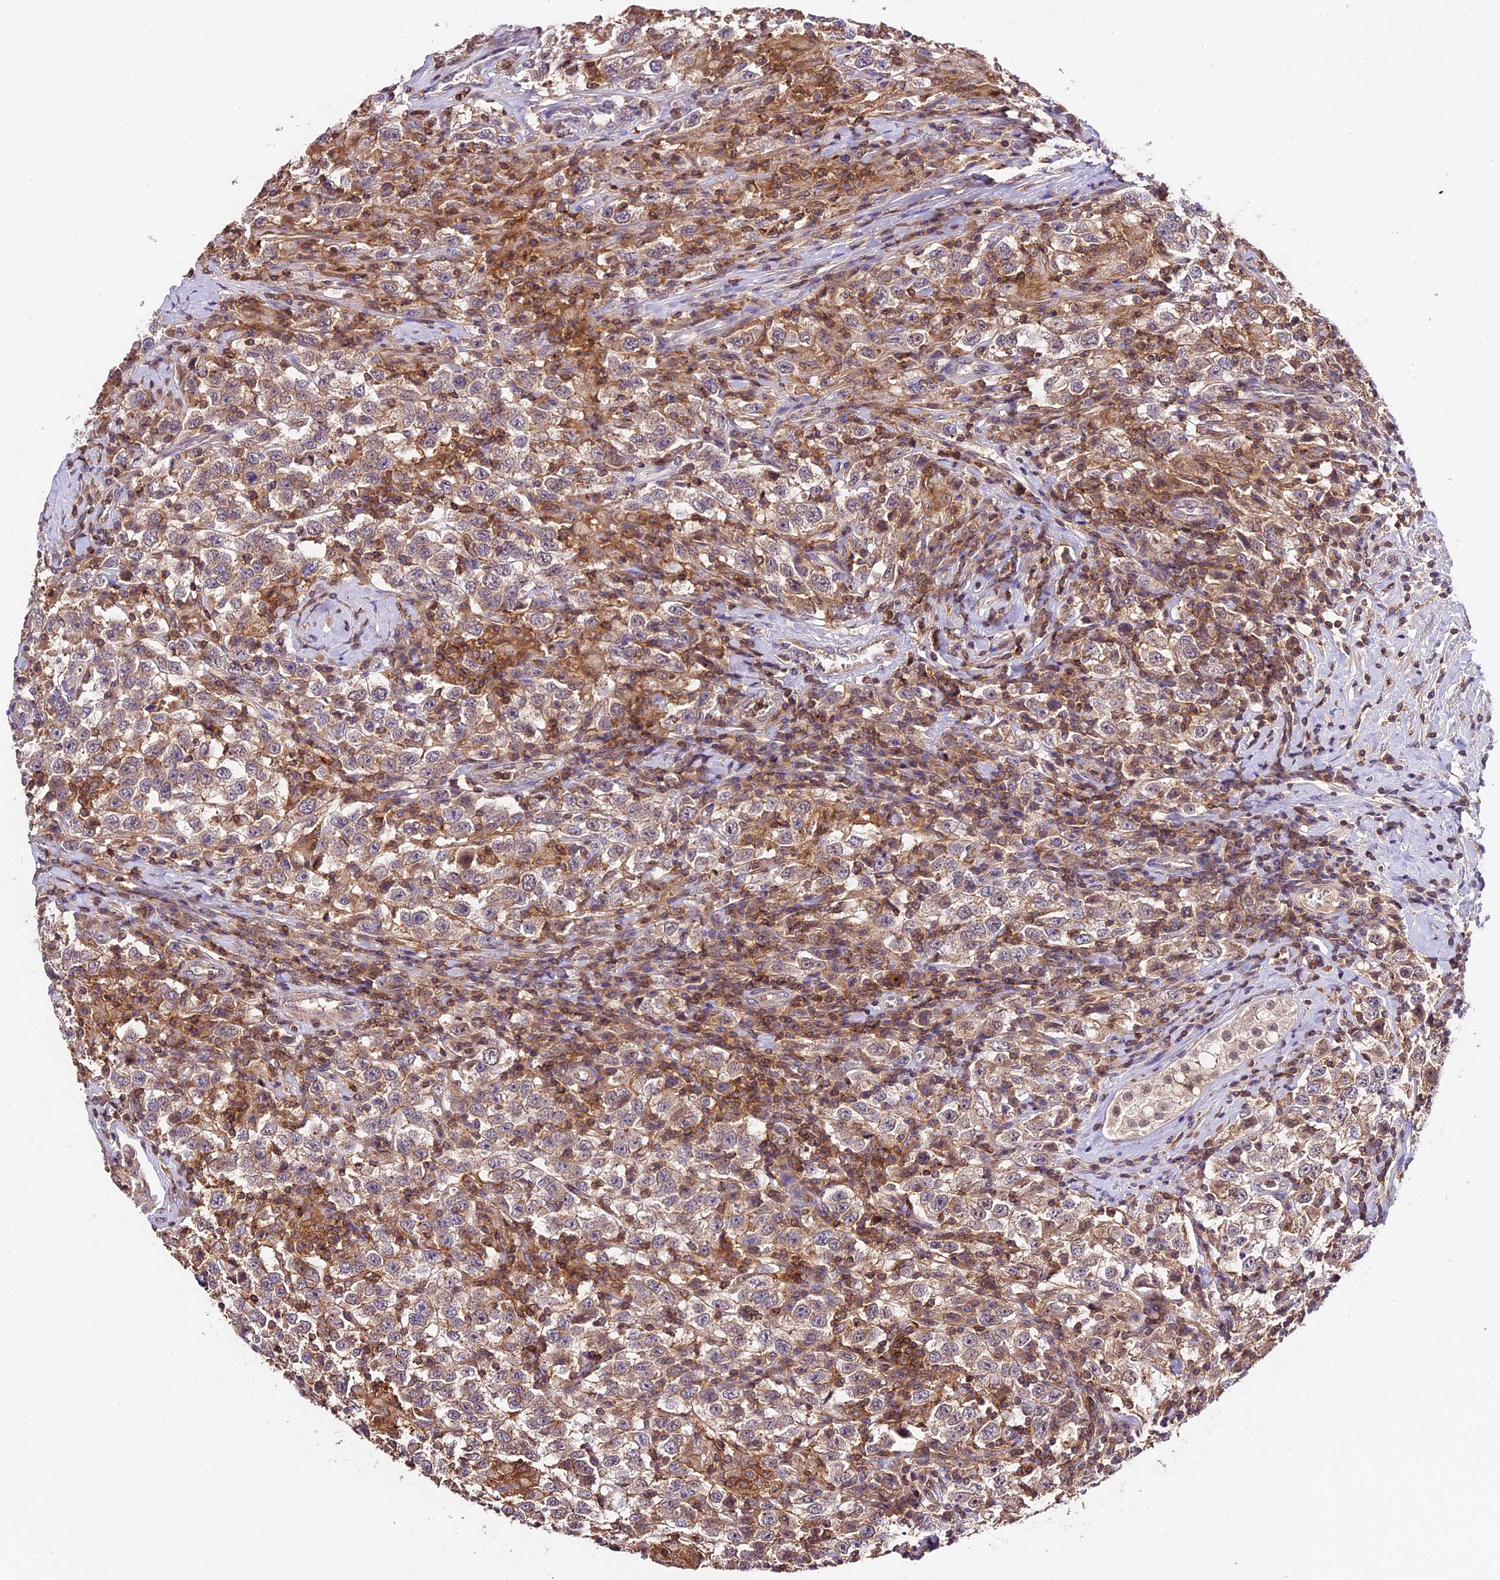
{"staining": {"intensity": "weak", "quantity": ">75%", "location": "cytoplasmic/membranous"}, "tissue": "testis cancer", "cell_type": "Tumor cells", "image_type": "cancer", "snomed": [{"axis": "morphology", "description": "Seminoma, NOS"}, {"axis": "topography", "description": "Testis"}], "caption": "Immunohistochemistry (IHC) staining of seminoma (testis), which demonstrates low levels of weak cytoplasmic/membranous expression in approximately >75% of tumor cells indicating weak cytoplasmic/membranous protein staining. The staining was performed using DAB (3,3'-diaminobenzidine) (brown) for protein detection and nuclei were counterstained in hematoxylin (blue).", "gene": "SKIDA1", "patient": {"sex": "male", "age": 41}}